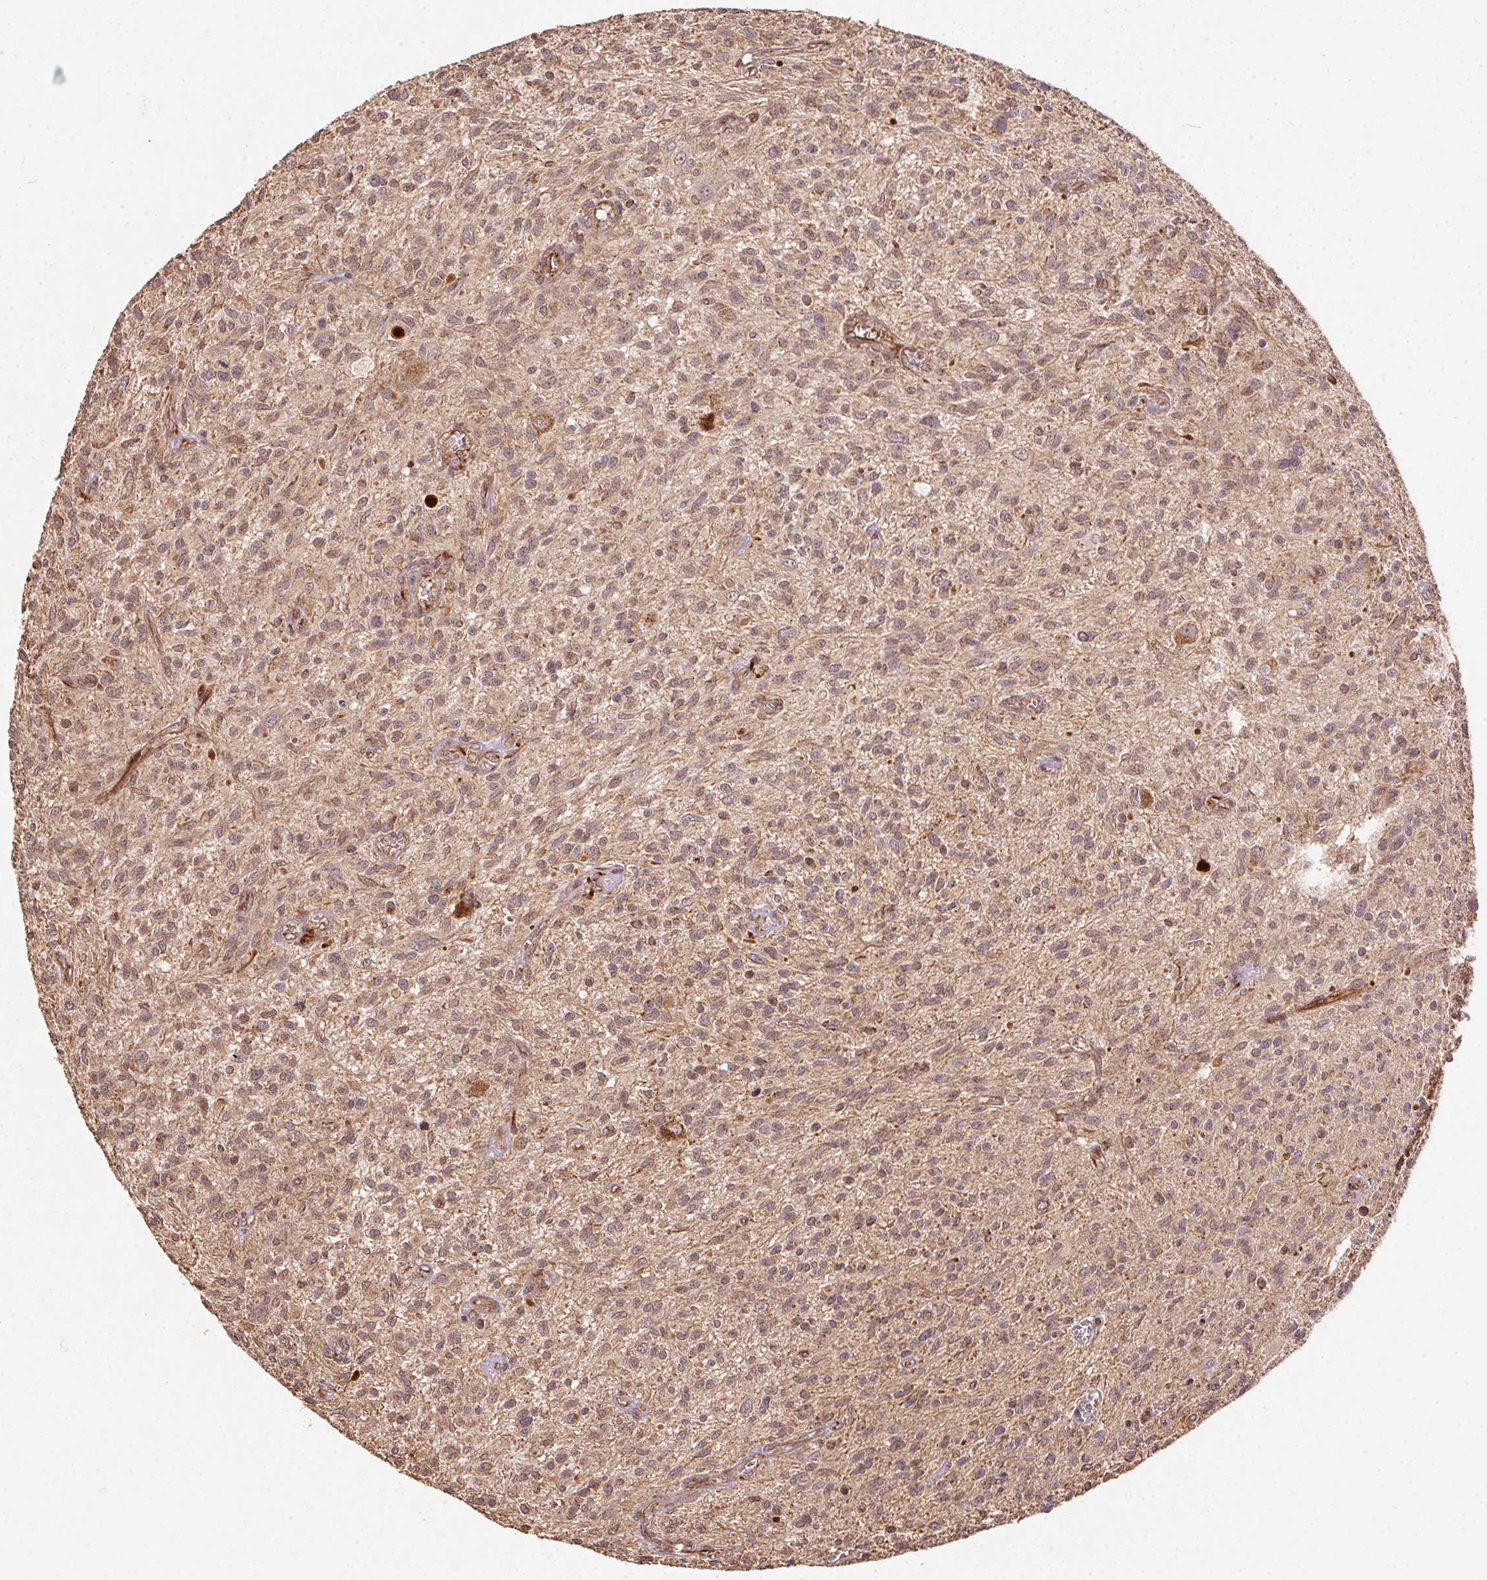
{"staining": {"intensity": "weak", "quantity": "25%-75%", "location": "cytoplasmic/membranous"}, "tissue": "glioma", "cell_type": "Tumor cells", "image_type": "cancer", "snomed": [{"axis": "morphology", "description": "Glioma, malignant, High grade"}, {"axis": "topography", "description": "Brain"}], "caption": "DAB (3,3'-diaminobenzidine) immunohistochemical staining of human high-grade glioma (malignant) exhibits weak cytoplasmic/membranous protein staining in about 25%-75% of tumor cells. (brown staining indicates protein expression, while blue staining denotes nuclei).", "gene": "SPRED2", "patient": {"sex": "male", "age": 75}}